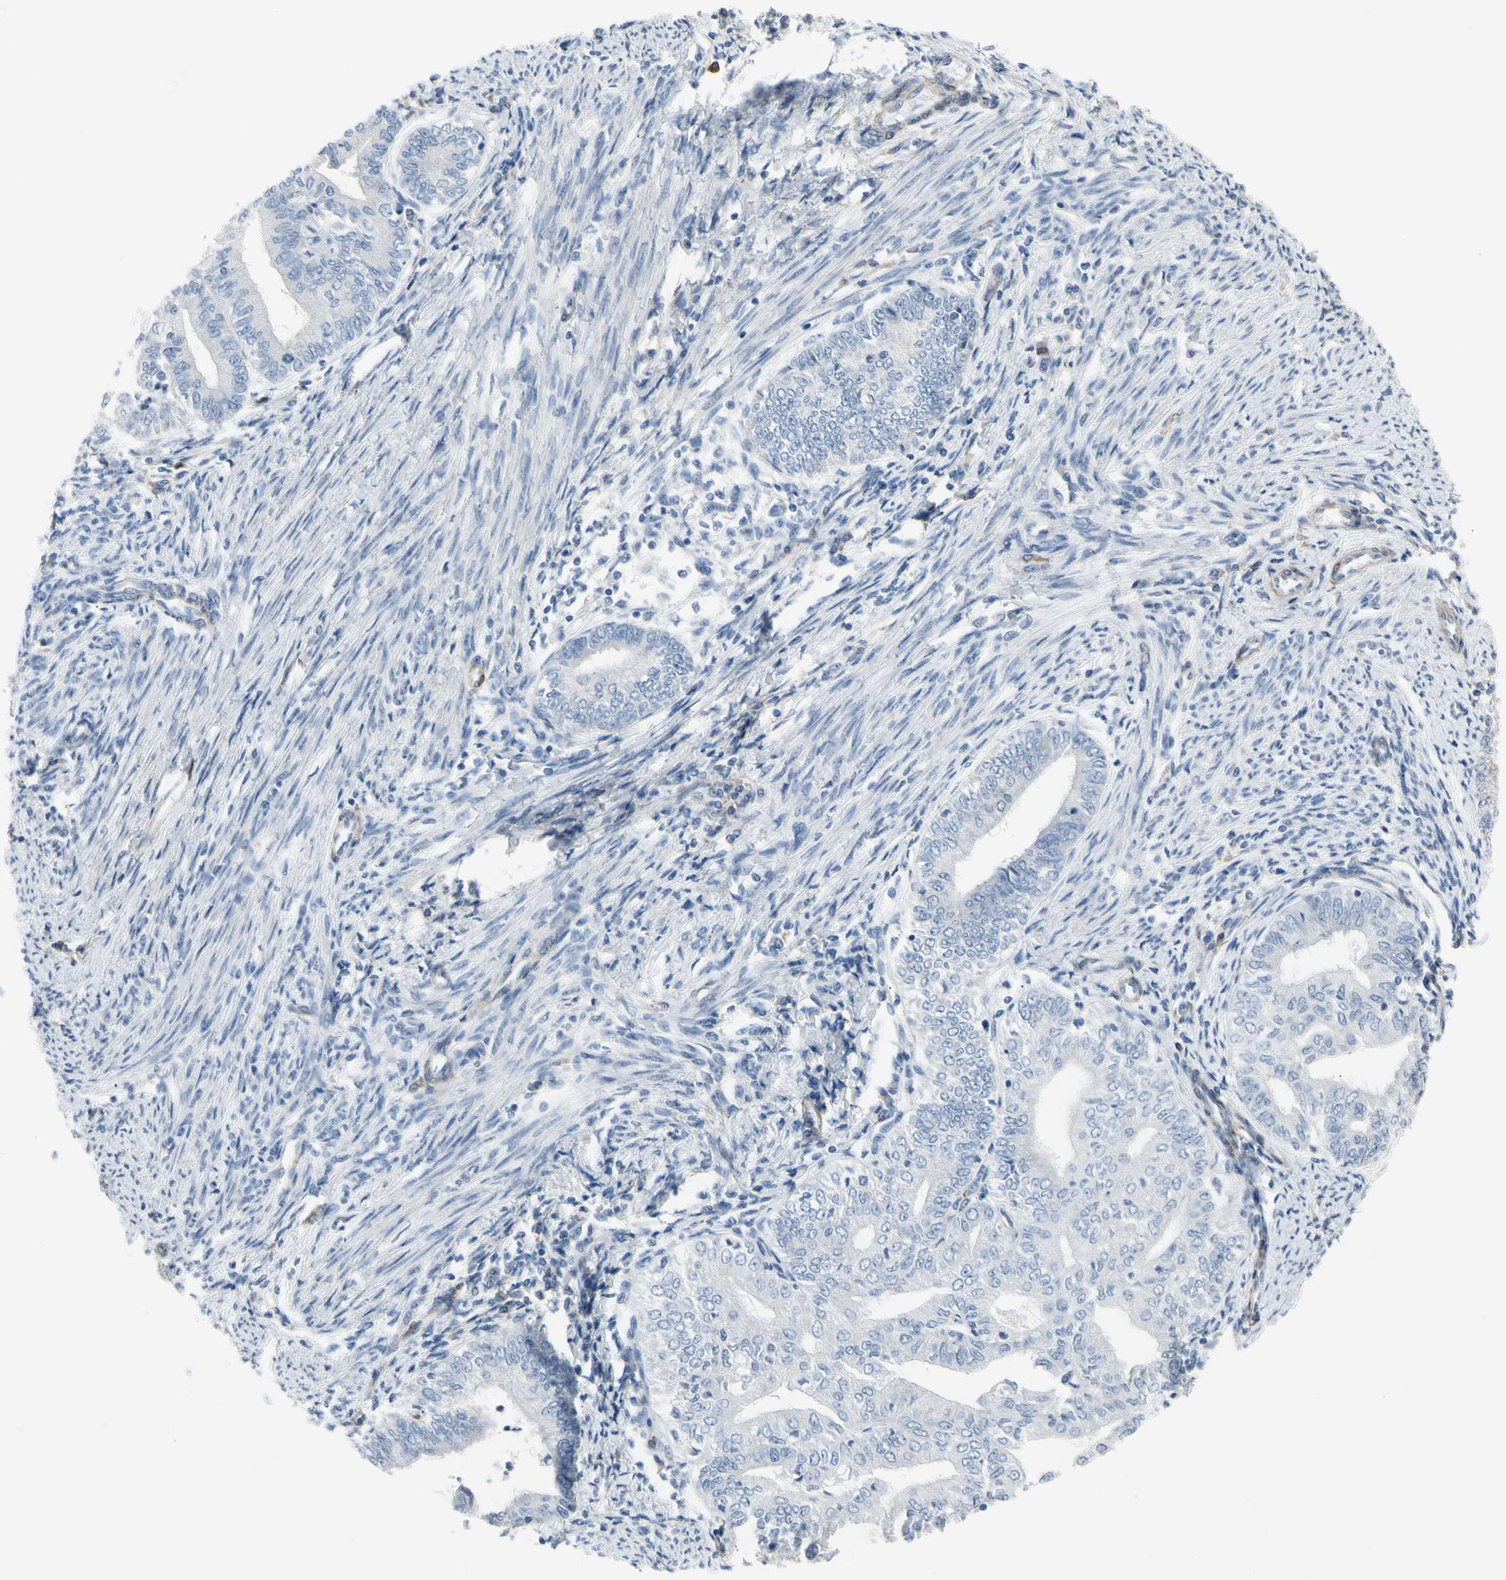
{"staining": {"intensity": "negative", "quantity": "none", "location": "none"}, "tissue": "endometrial cancer", "cell_type": "Tumor cells", "image_type": "cancer", "snomed": [{"axis": "morphology", "description": "Adenocarcinoma, NOS"}, {"axis": "topography", "description": "Endometrium"}], "caption": "Endometrial adenocarcinoma was stained to show a protein in brown. There is no significant expression in tumor cells.", "gene": "MAP2", "patient": {"sex": "female", "age": 66}}